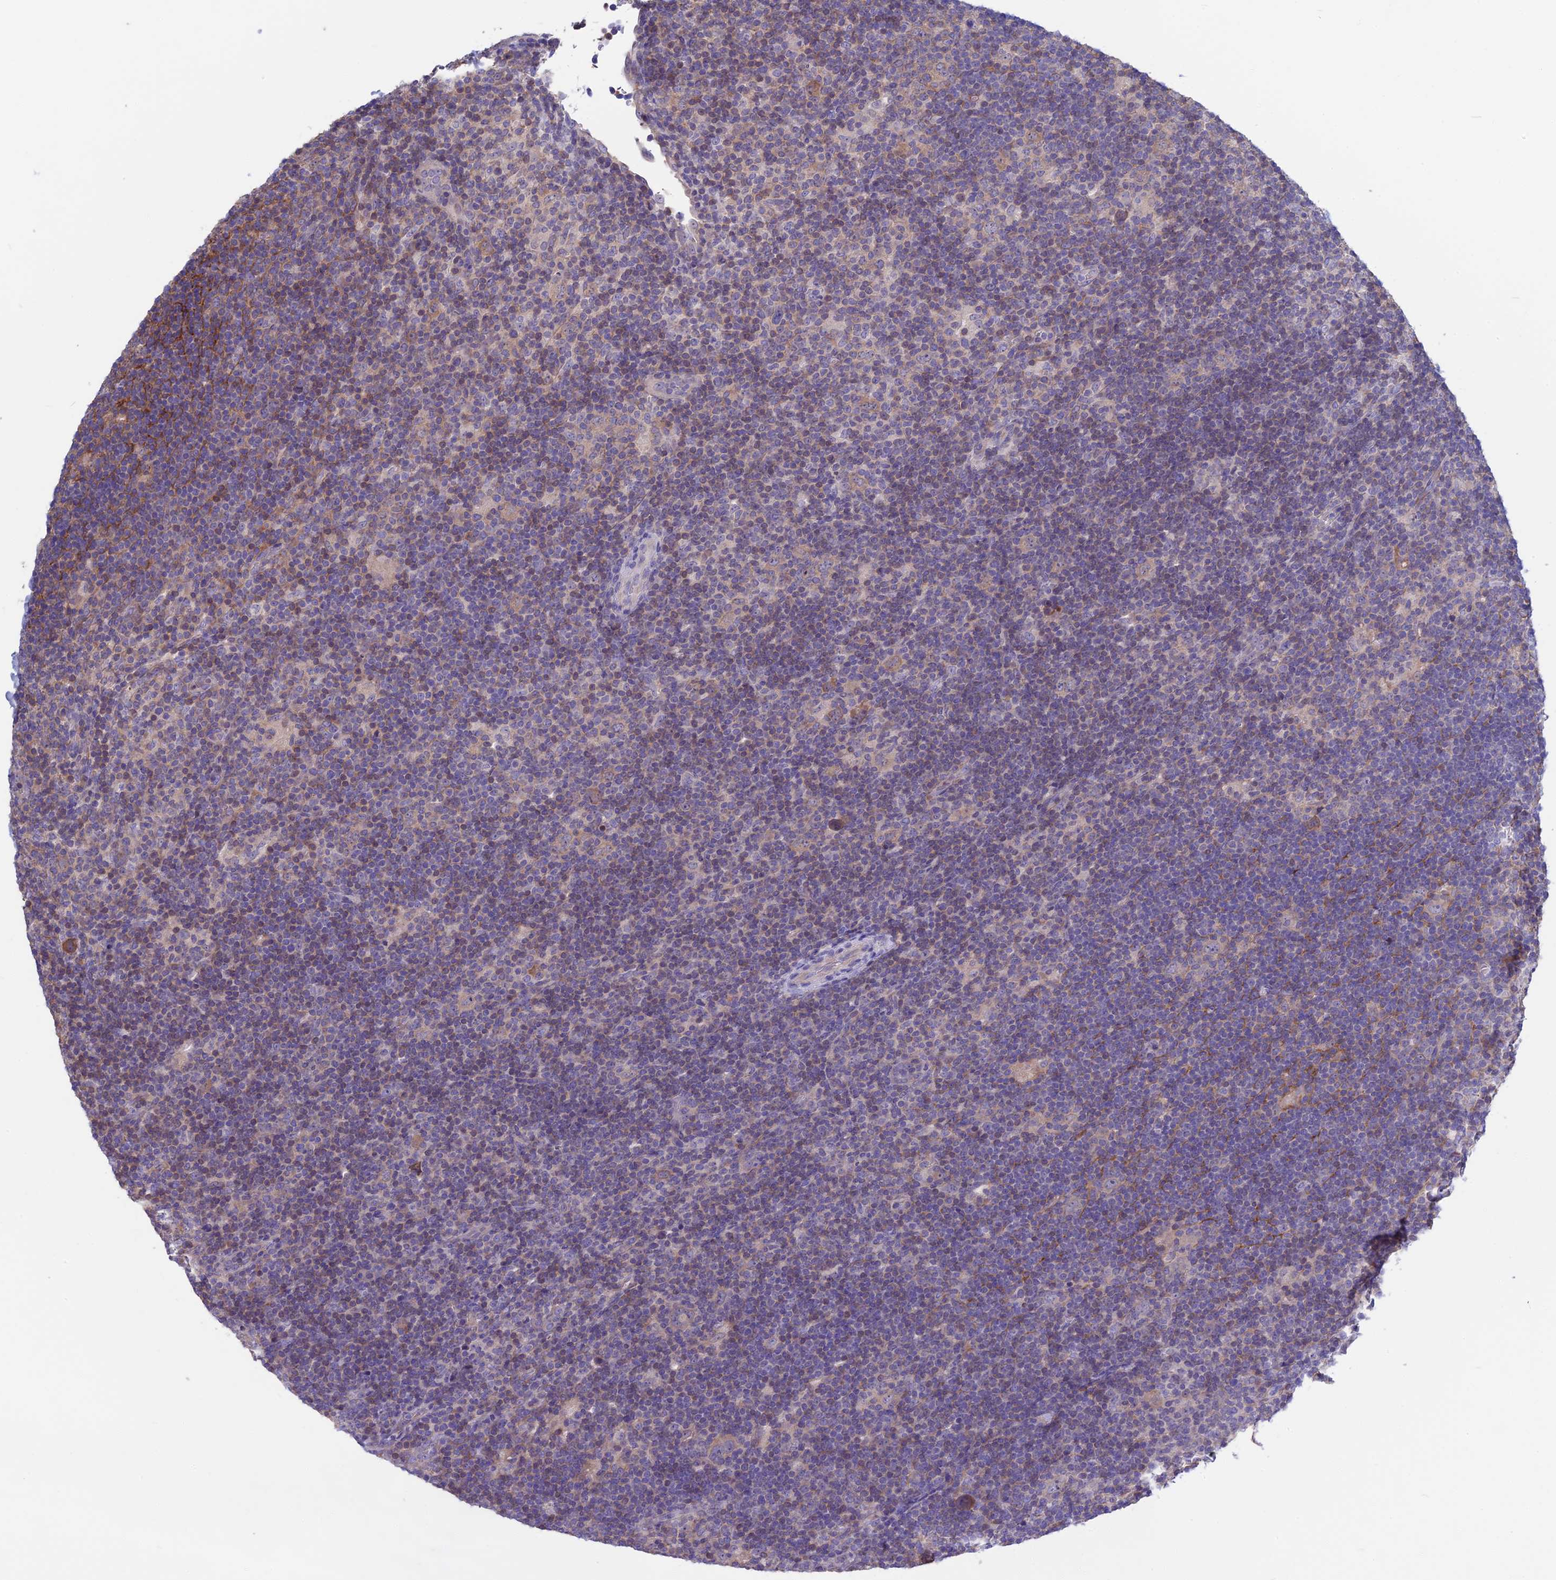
{"staining": {"intensity": "negative", "quantity": "none", "location": "none"}, "tissue": "lymphoma", "cell_type": "Tumor cells", "image_type": "cancer", "snomed": [{"axis": "morphology", "description": "Hodgkin's disease, NOS"}, {"axis": "topography", "description": "Lymph node"}], "caption": "Immunohistochemical staining of human Hodgkin's disease exhibits no significant expression in tumor cells. Nuclei are stained in blue.", "gene": "SNAP91", "patient": {"sex": "female", "age": 57}}